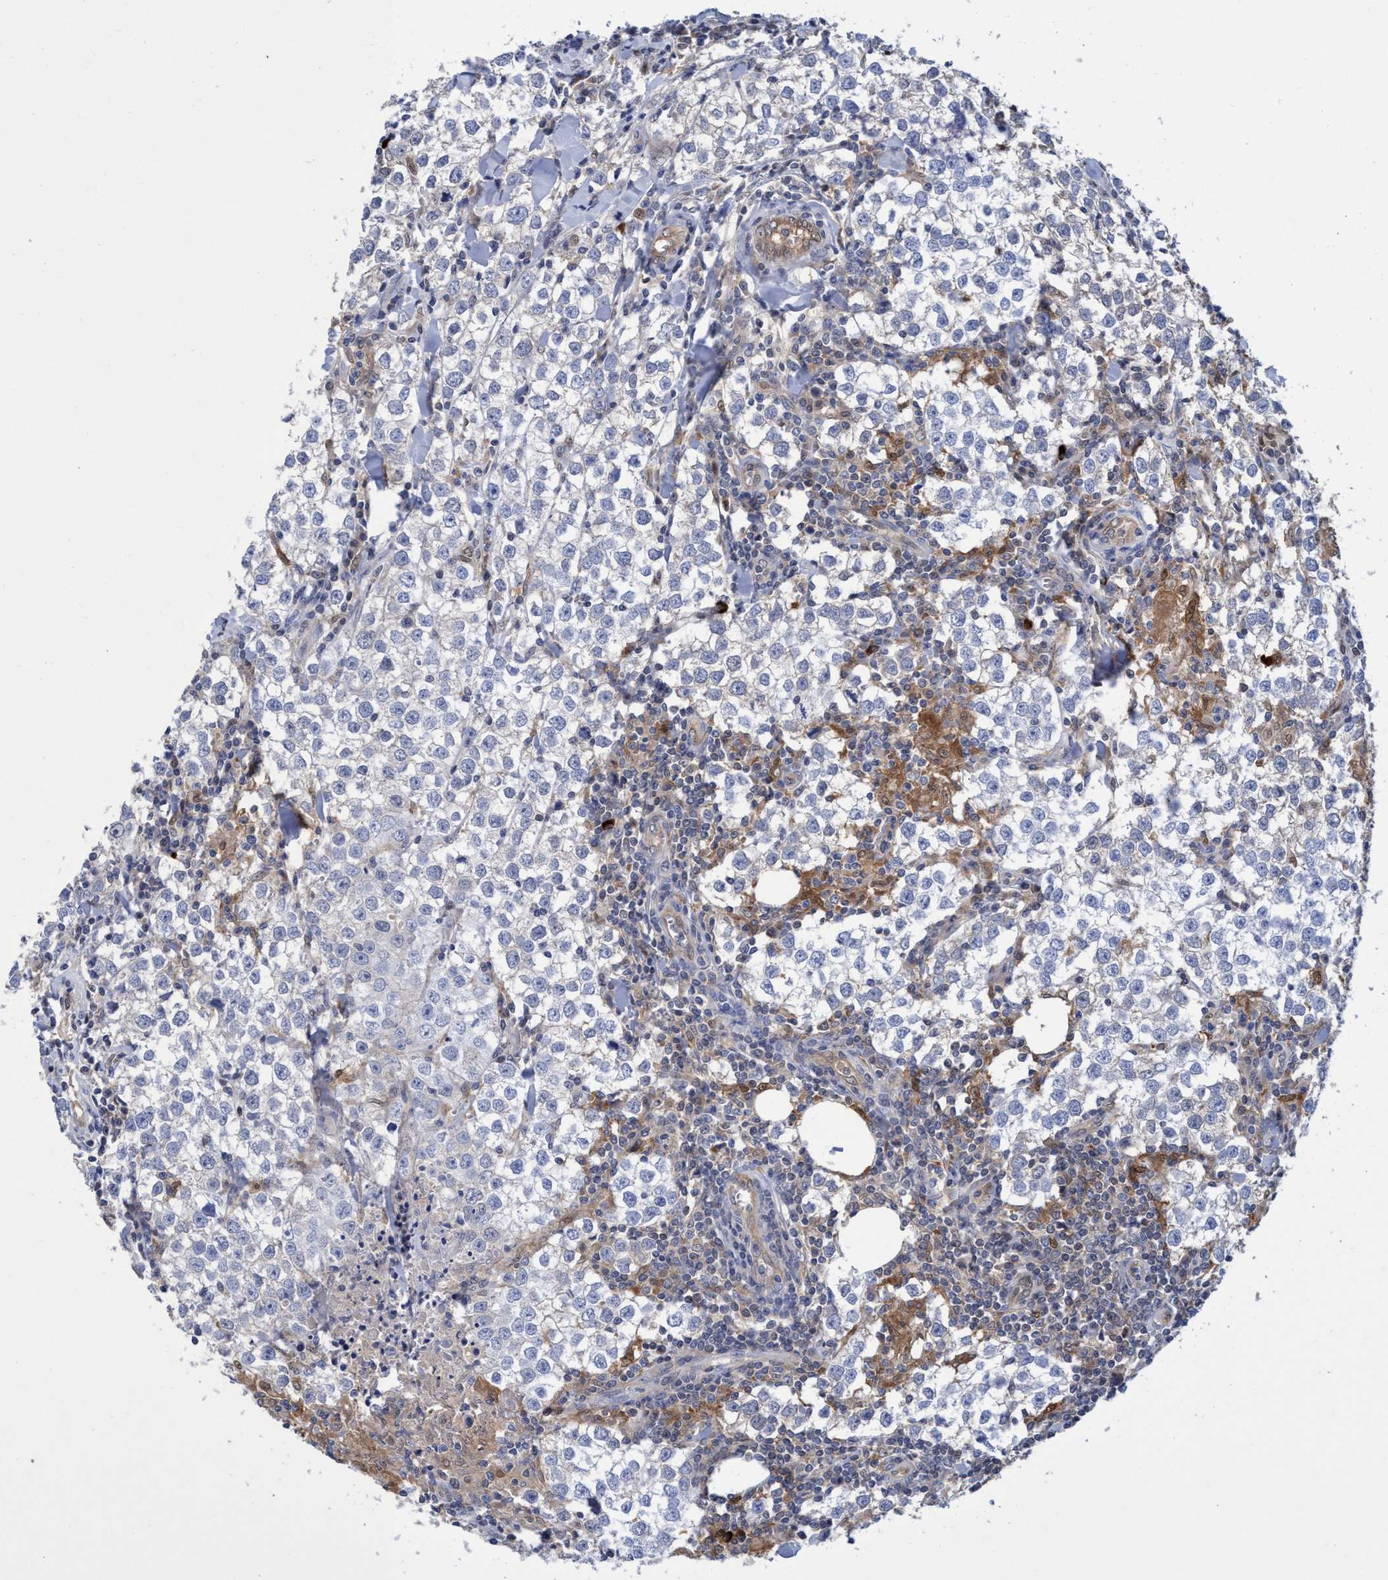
{"staining": {"intensity": "negative", "quantity": "none", "location": "none"}, "tissue": "testis cancer", "cell_type": "Tumor cells", "image_type": "cancer", "snomed": [{"axis": "morphology", "description": "Seminoma, NOS"}, {"axis": "morphology", "description": "Carcinoma, Embryonal, NOS"}, {"axis": "topography", "description": "Testis"}], "caption": "Tumor cells show no significant staining in testis cancer. (Brightfield microscopy of DAB (3,3'-diaminobenzidine) immunohistochemistry (IHC) at high magnification).", "gene": "PNPO", "patient": {"sex": "male", "age": 36}}